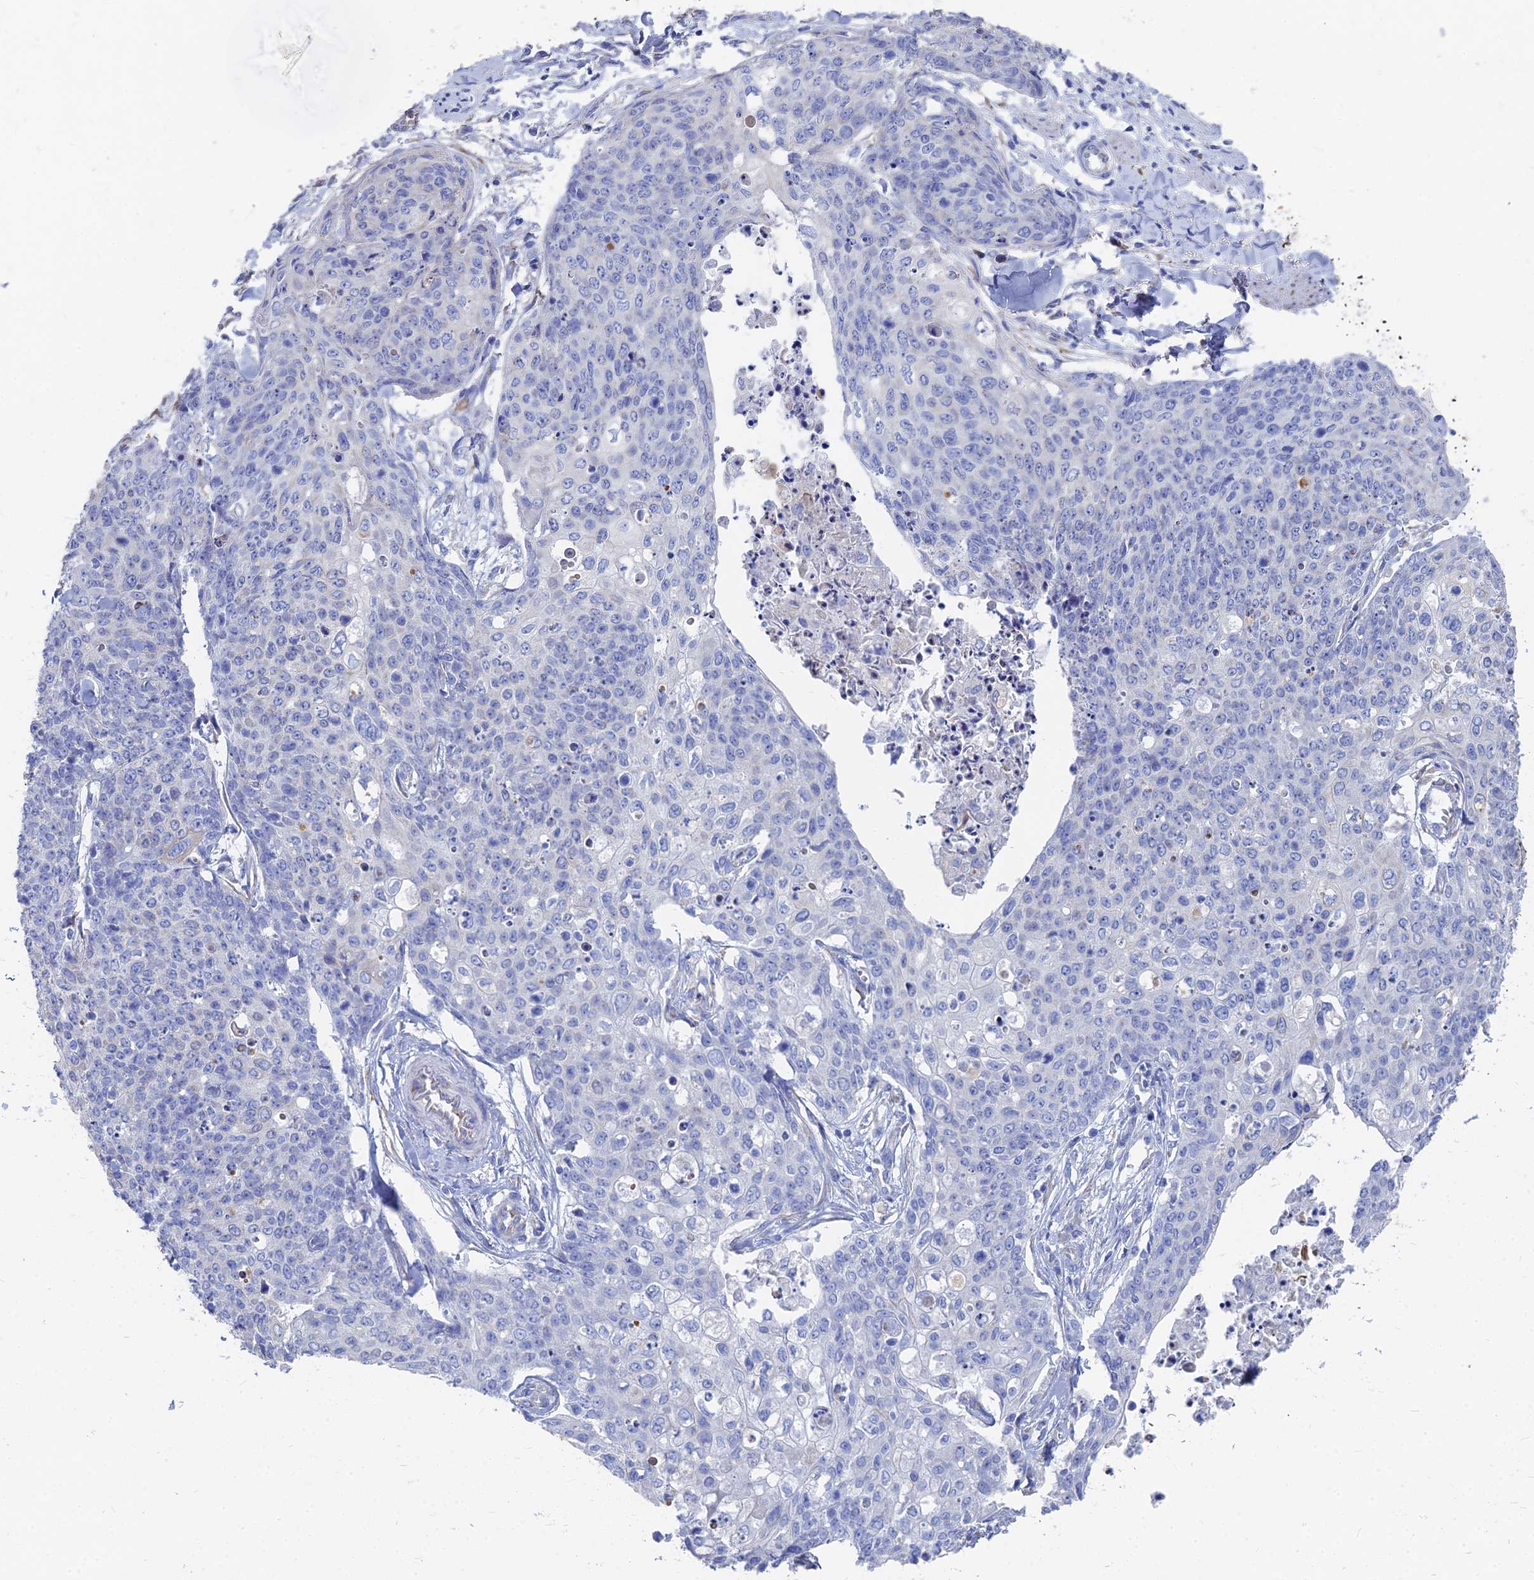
{"staining": {"intensity": "negative", "quantity": "none", "location": "none"}, "tissue": "skin cancer", "cell_type": "Tumor cells", "image_type": "cancer", "snomed": [{"axis": "morphology", "description": "Squamous cell carcinoma, NOS"}, {"axis": "topography", "description": "Skin"}, {"axis": "topography", "description": "Vulva"}], "caption": "Micrograph shows no protein staining in tumor cells of skin cancer tissue.", "gene": "TNNT3", "patient": {"sex": "female", "age": 85}}